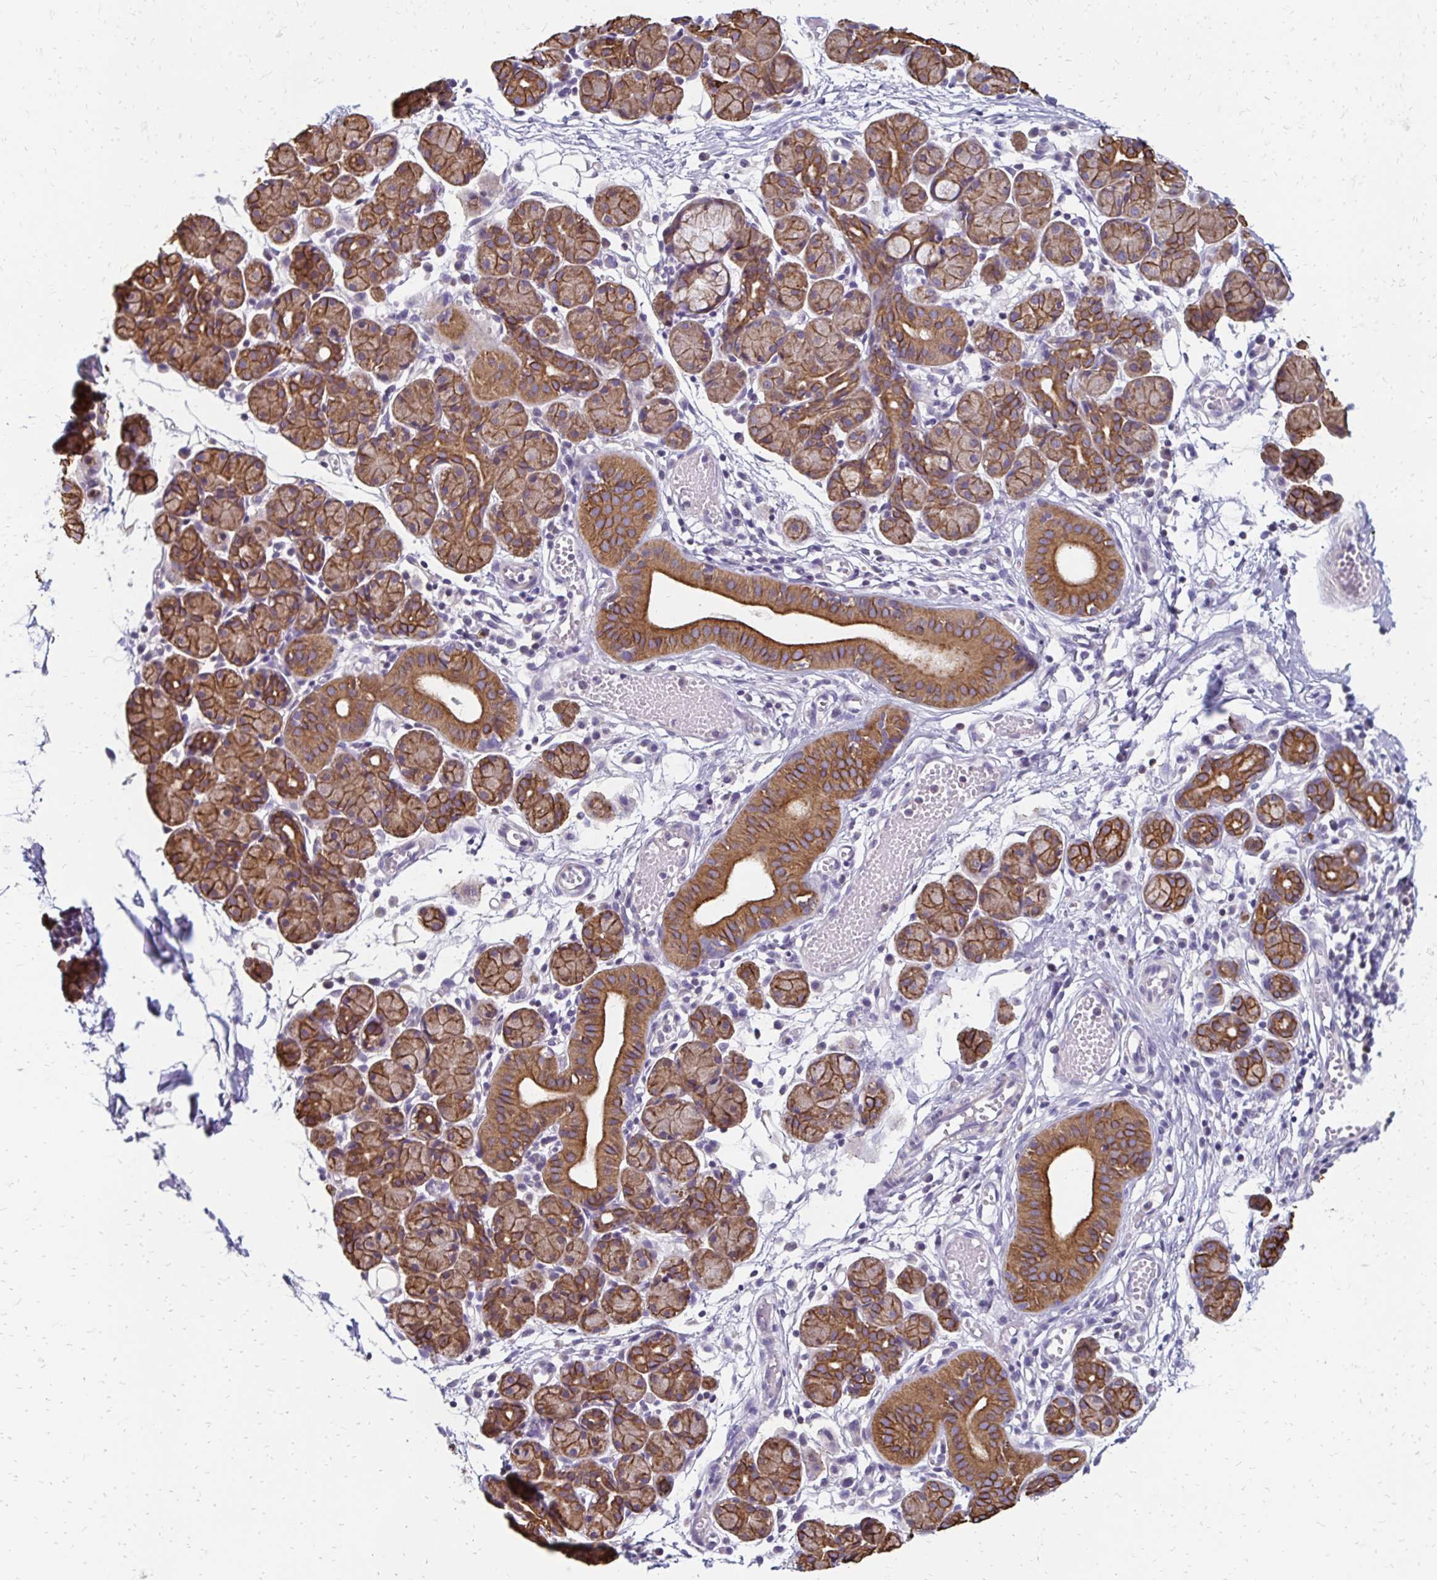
{"staining": {"intensity": "strong", "quantity": ">75%", "location": "cytoplasmic/membranous"}, "tissue": "salivary gland", "cell_type": "Glandular cells", "image_type": "normal", "snomed": [{"axis": "morphology", "description": "Normal tissue, NOS"}, {"axis": "morphology", "description": "Inflammation, NOS"}, {"axis": "topography", "description": "Lymph node"}, {"axis": "topography", "description": "Salivary gland"}], "caption": "Immunohistochemical staining of normal salivary gland demonstrates >75% levels of strong cytoplasmic/membranous protein staining in approximately >75% of glandular cells. Using DAB (brown) and hematoxylin (blue) stains, captured at high magnification using brightfield microscopy.", "gene": "DTNB", "patient": {"sex": "male", "age": 3}}